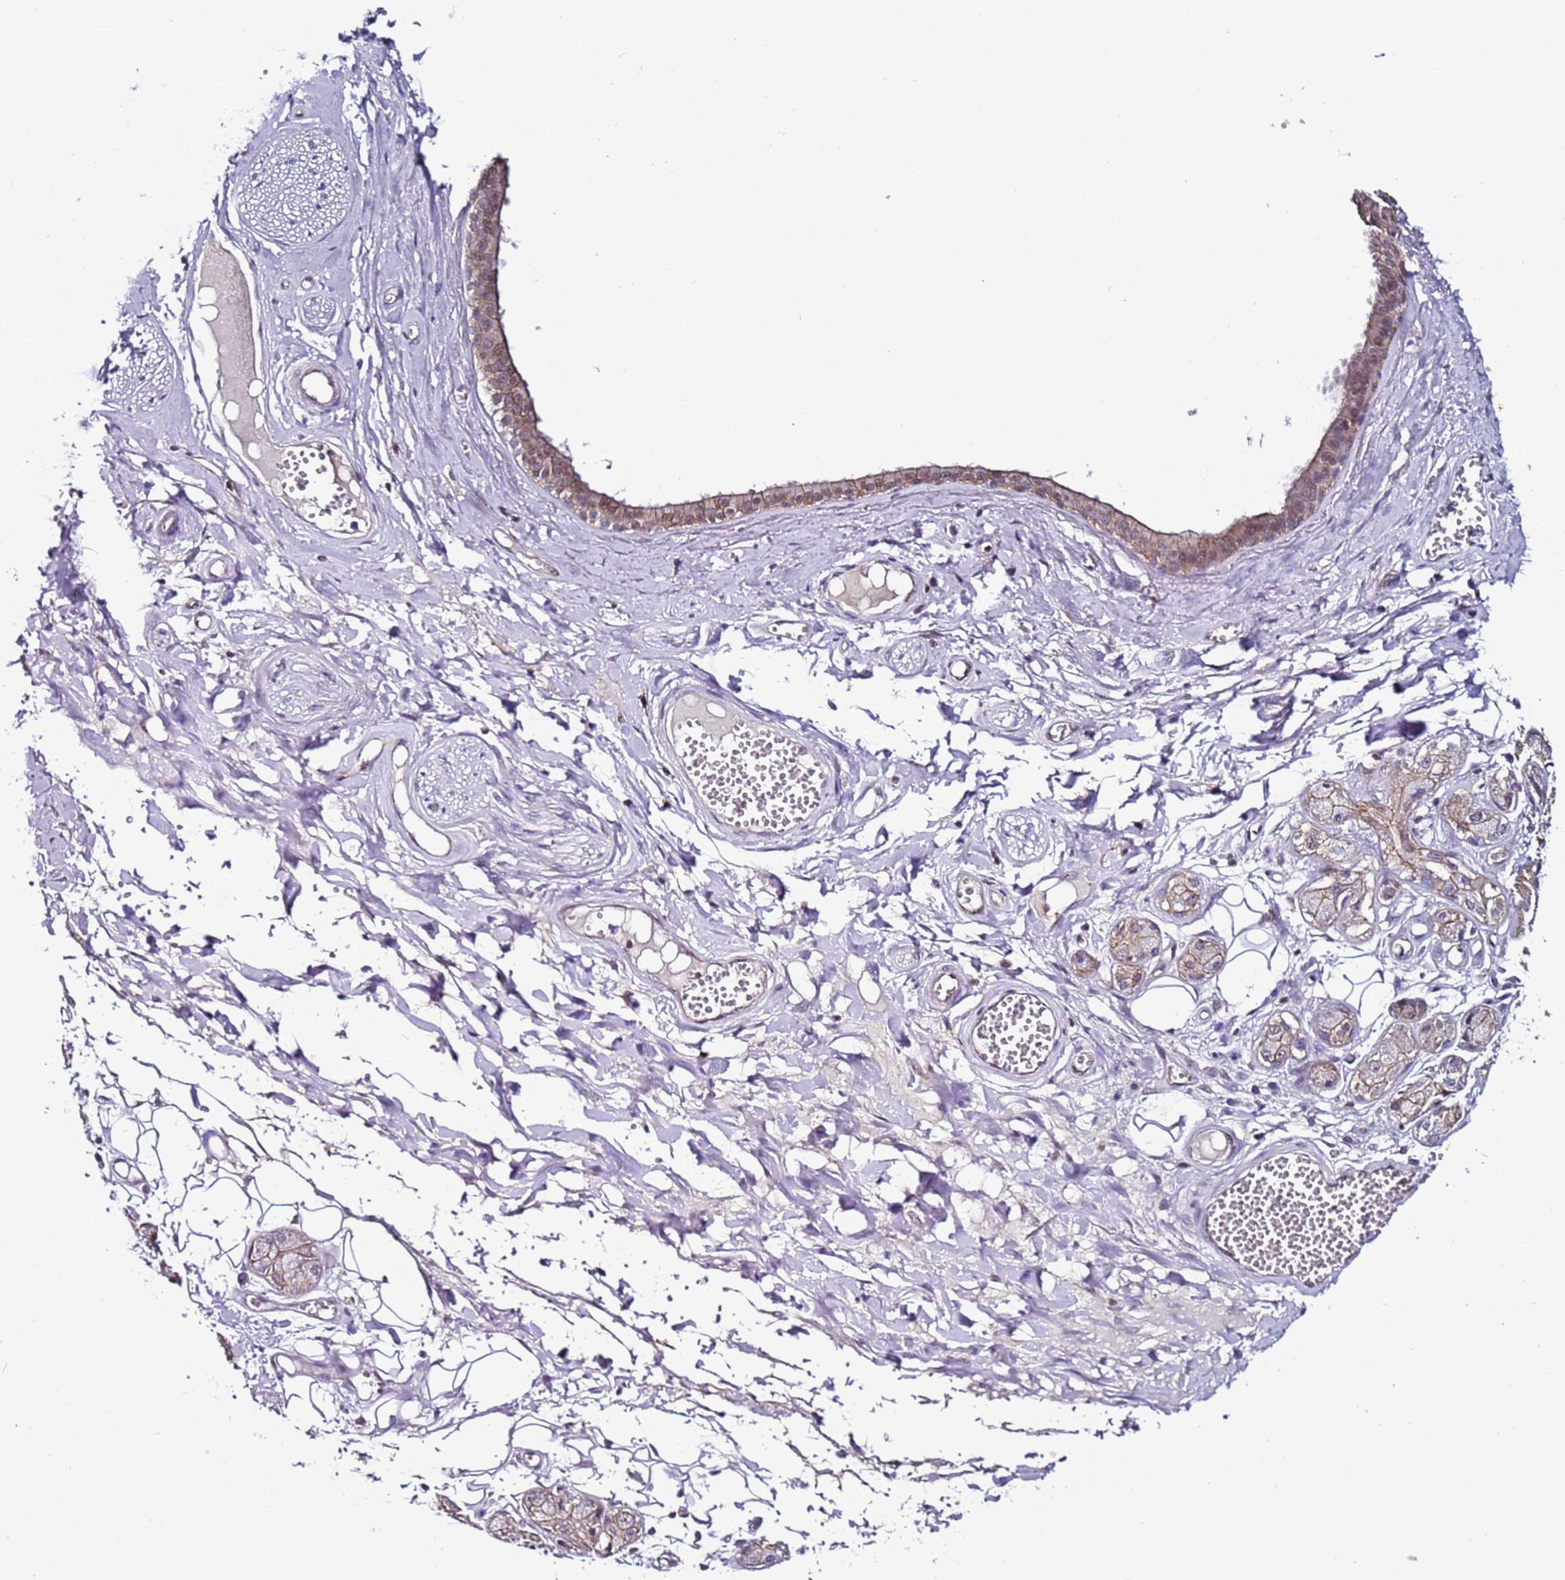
{"staining": {"intensity": "negative", "quantity": "none", "location": "none"}, "tissue": "adipose tissue", "cell_type": "Adipocytes", "image_type": "normal", "snomed": [{"axis": "morphology", "description": "Normal tissue, NOS"}, {"axis": "morphology", "description": "Inflammation, NOS"}, {"axis": "topography", "description": "Salivary gland"}, {"axis": "topography", "description": "Peripheral nerve tissue"}], "caption": "A micrograph of adipose tissue stained for a protein shows no brown staining in adipocytes. Brightfield microscopy of immunohistochemistry (IHC) stained with DAB (brown) and hematoxylin (blue), captured at high magnification.", "gene": "TENM3", "patient": {"sex": "female", "age": 75}}